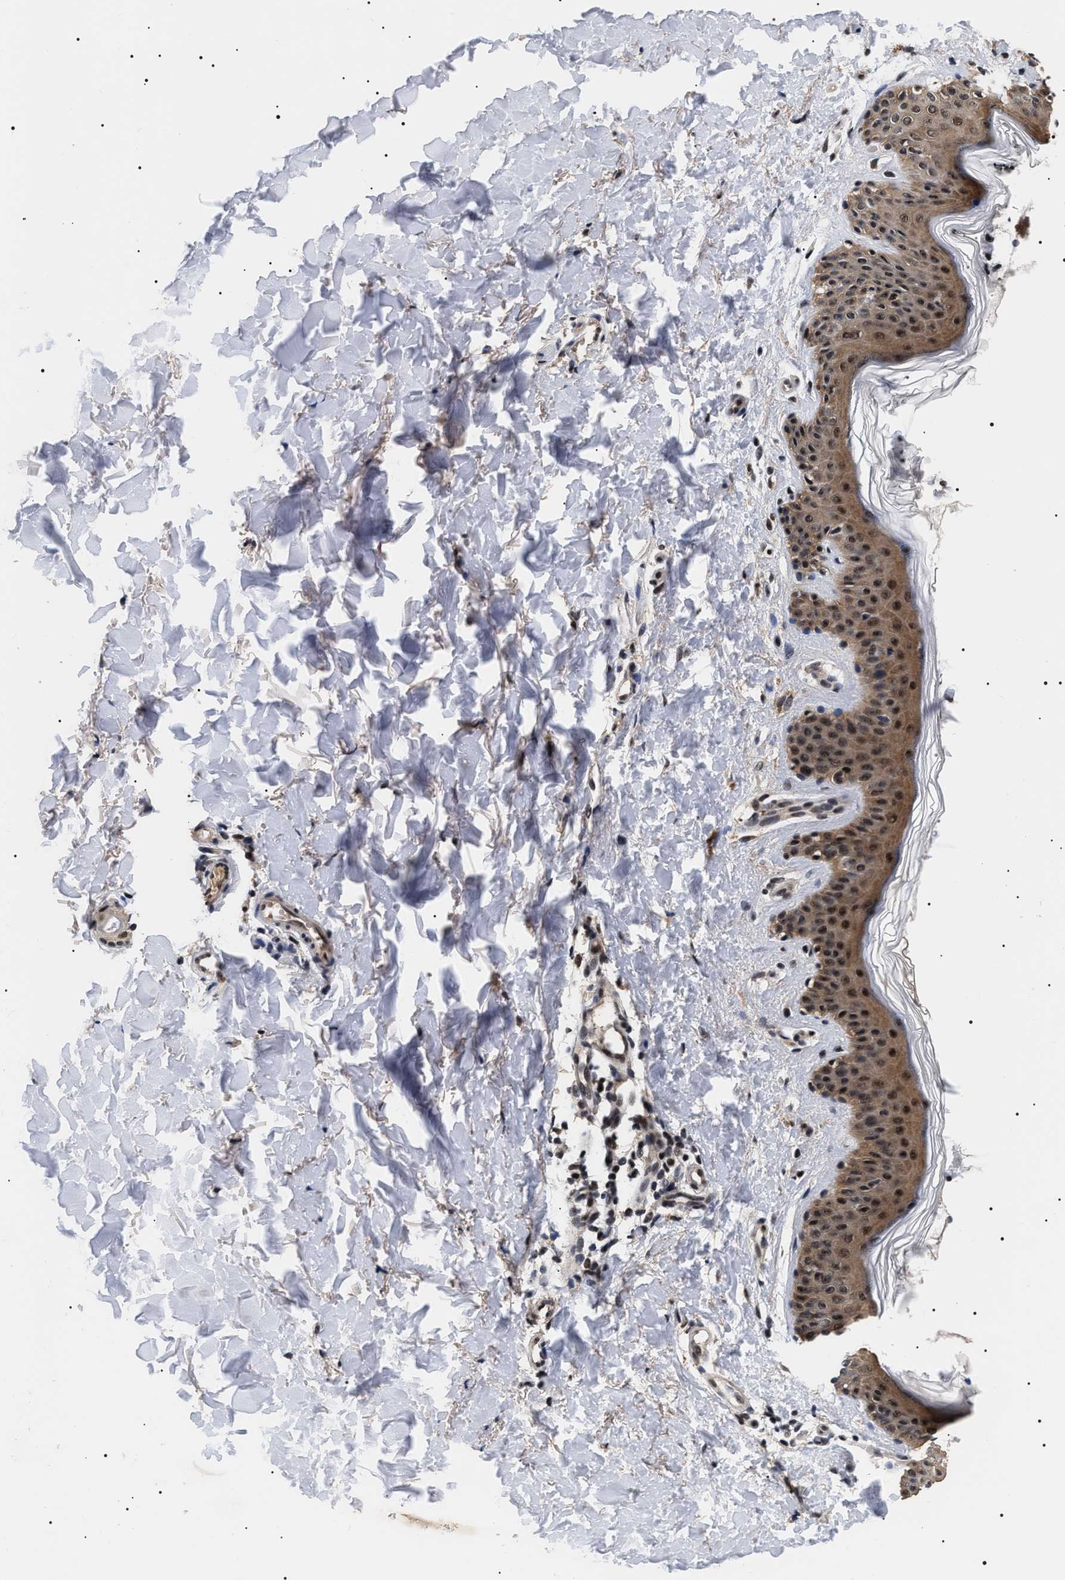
{"staining": {"intensity": "weak", "quantity": ">75%", "location": "cytoplasmic/membranous,nuclear"}, "tissue": "skin", "cell_type": "Fibroblasts", "image_type": "normal", "snomed": [{"axis": "morphology", "description": "Normal tissue, NOS"}, {"axis": "topography", "description": "Skin"}], "caption": "Brown immunohistochemical staining in unremarkable human skin demonstrates weak cytoplasmic/membranous,nuclear positivity in about >75% of fibroblasts. (IHC, brightfield microscopy, high magnification).", "gene": "CAAP1", "patient": {"sex": "male", "age": 40}}